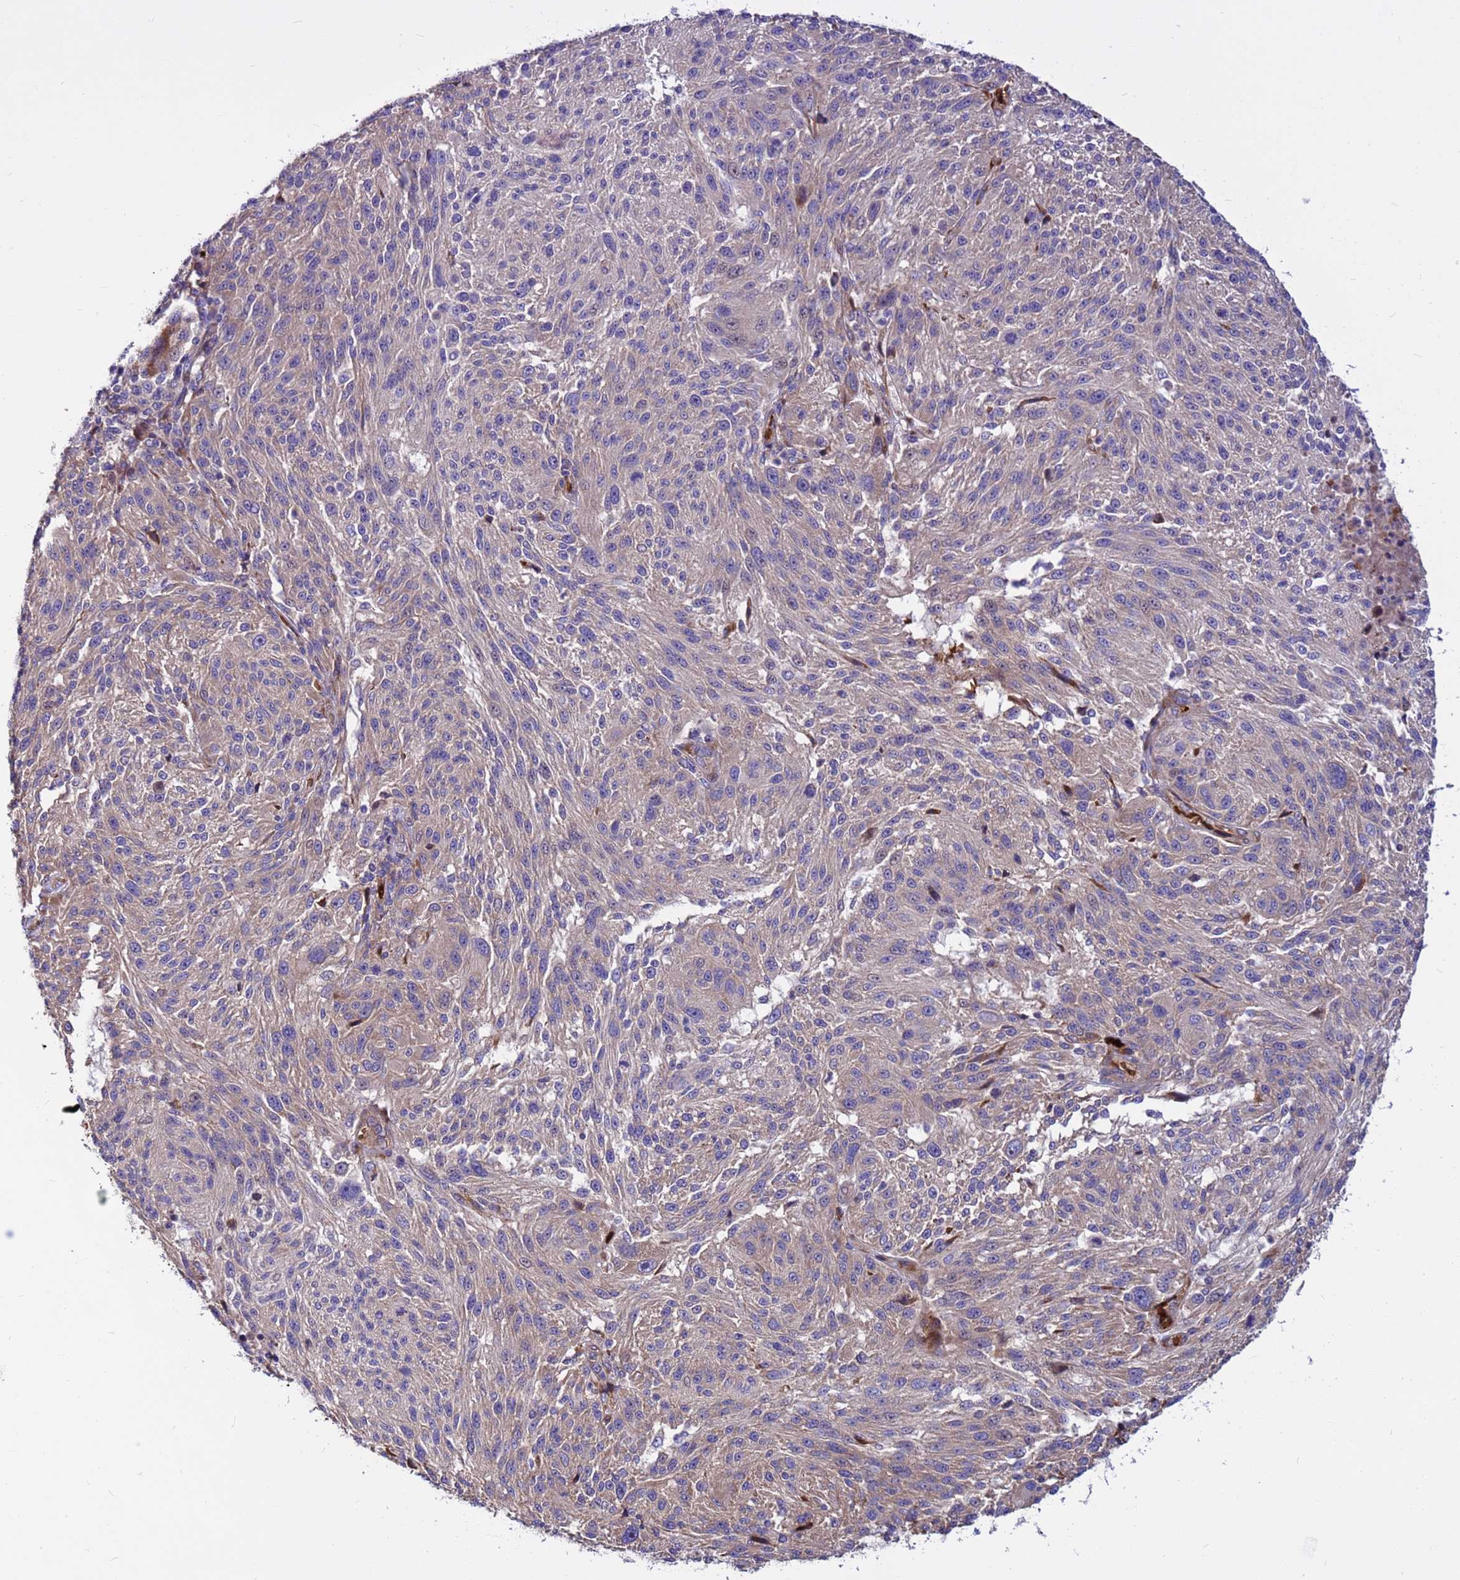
{"staining": {"intensity": "negative", "quantity": "none", "location": "none"}, "tissue": "melanoma", "cell_type": "Tumor cells", "image_type": "cancer", "snomed": [{"axis": "morphology", "description": "Malignant melanoma, NOS"}, {"axis": "topography", "description": "Skin"}], "caption": "Histopathology image shows no significant protein positivity in tumor cells of melanoma. (Brightfield microscopy of DAB immunohistochemistry (IHC) at high magnification).", "gene": "ZNF669", "patient": {"sex": "male", "age": 53}}